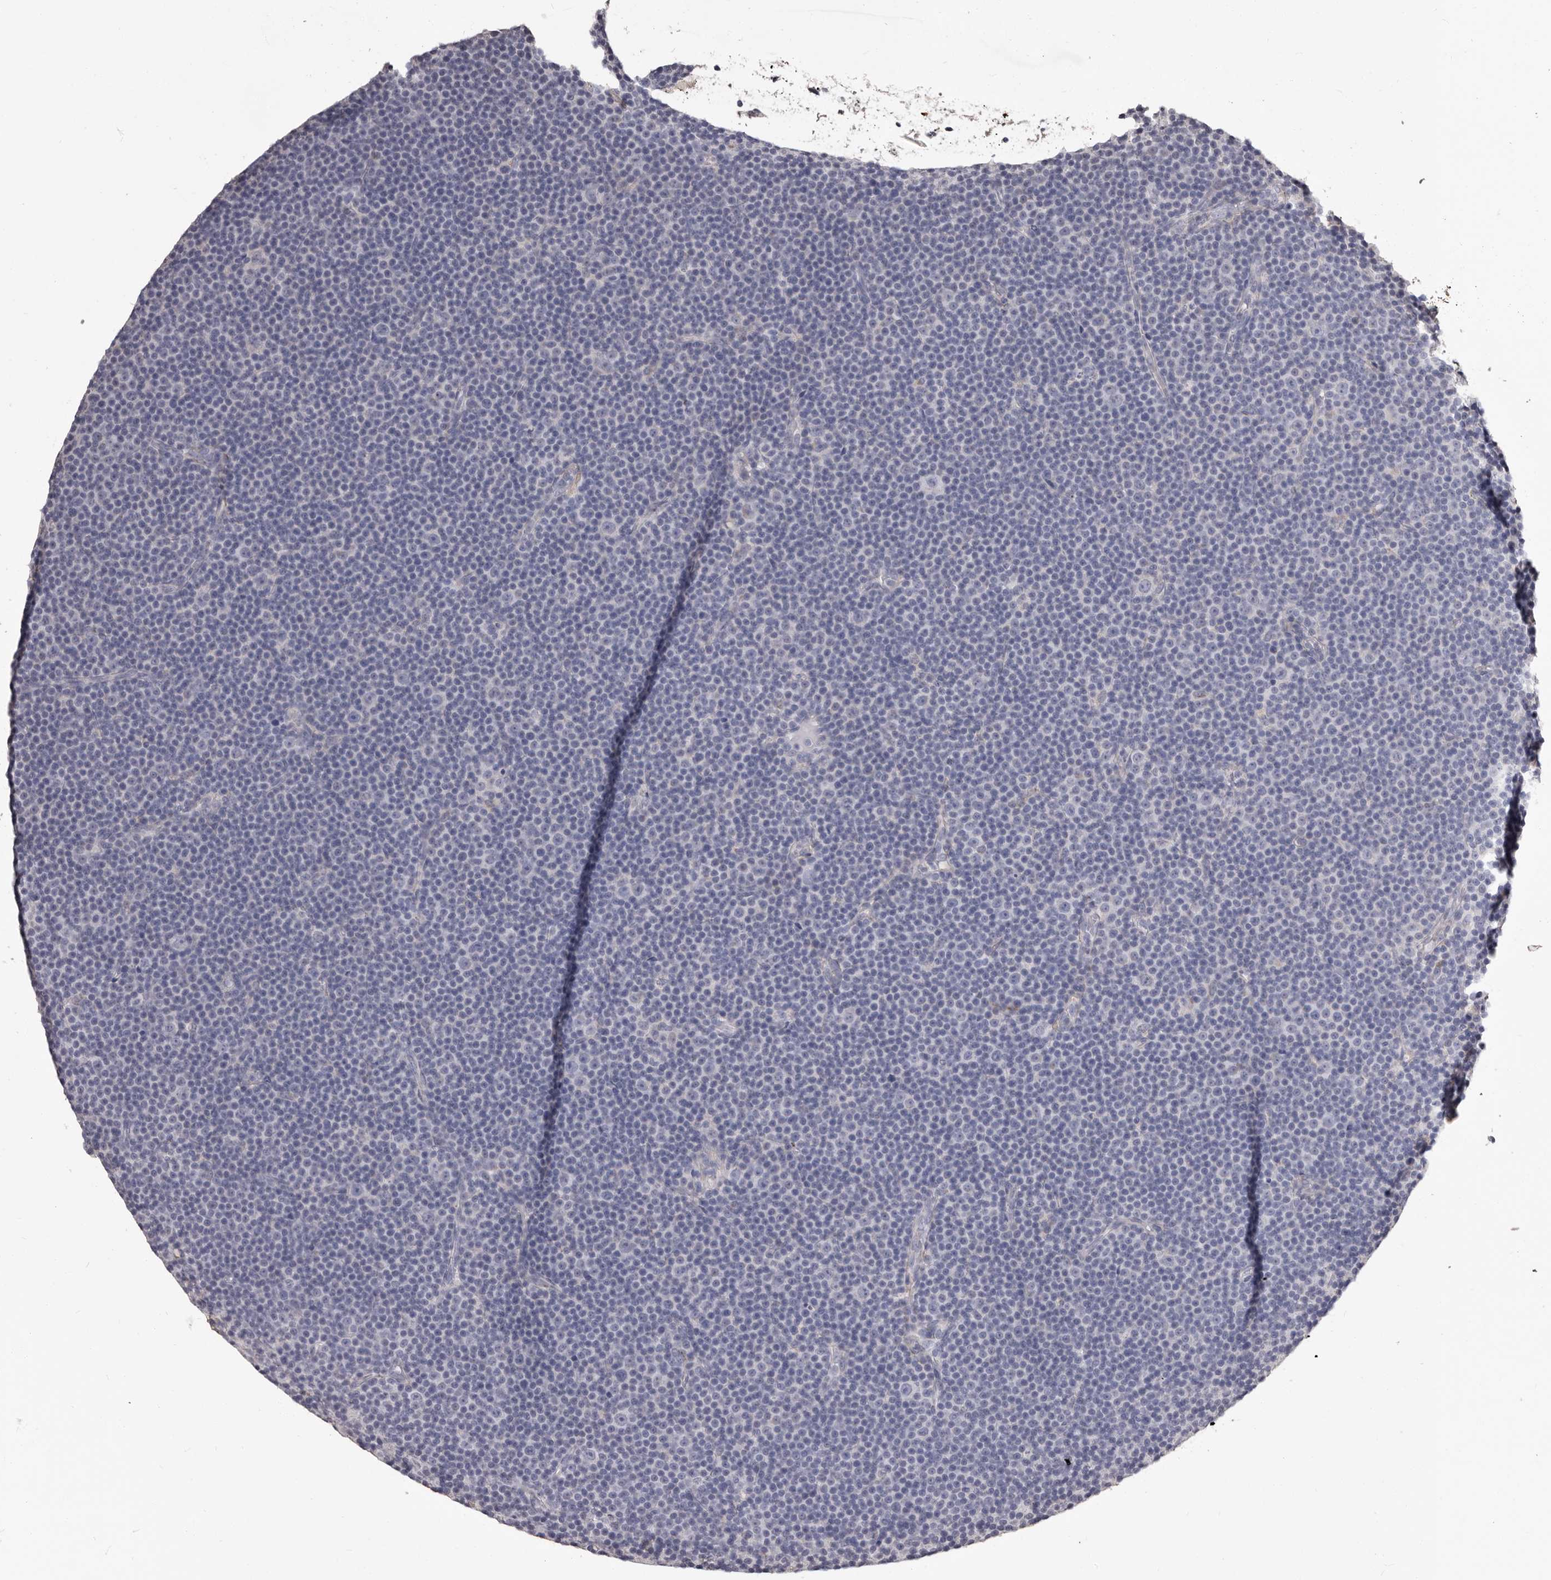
{"staining": {"intensity": "negative", "quantity": "none", "location": "none"}, "tissue": "lymphoma", "cell_type": "Tumor cells", "image_type": "cancer", "snomed": [{"axis": "morphology", "description": "Malignant lymphoma, non-Hodgkin's type, Low grade"}, {"axis": "topography", "description": "Lymph node"}], "caption": "Protein analysis of lymphoma reveals no significant positivity in tumor cells. (DAB (3,3'-diaminobenzidine) immunohistochemistry (IHC) with hematoxylin counter stain).", "gene": "COL6A1", "patient": {"sex": "female", "age": 67}}